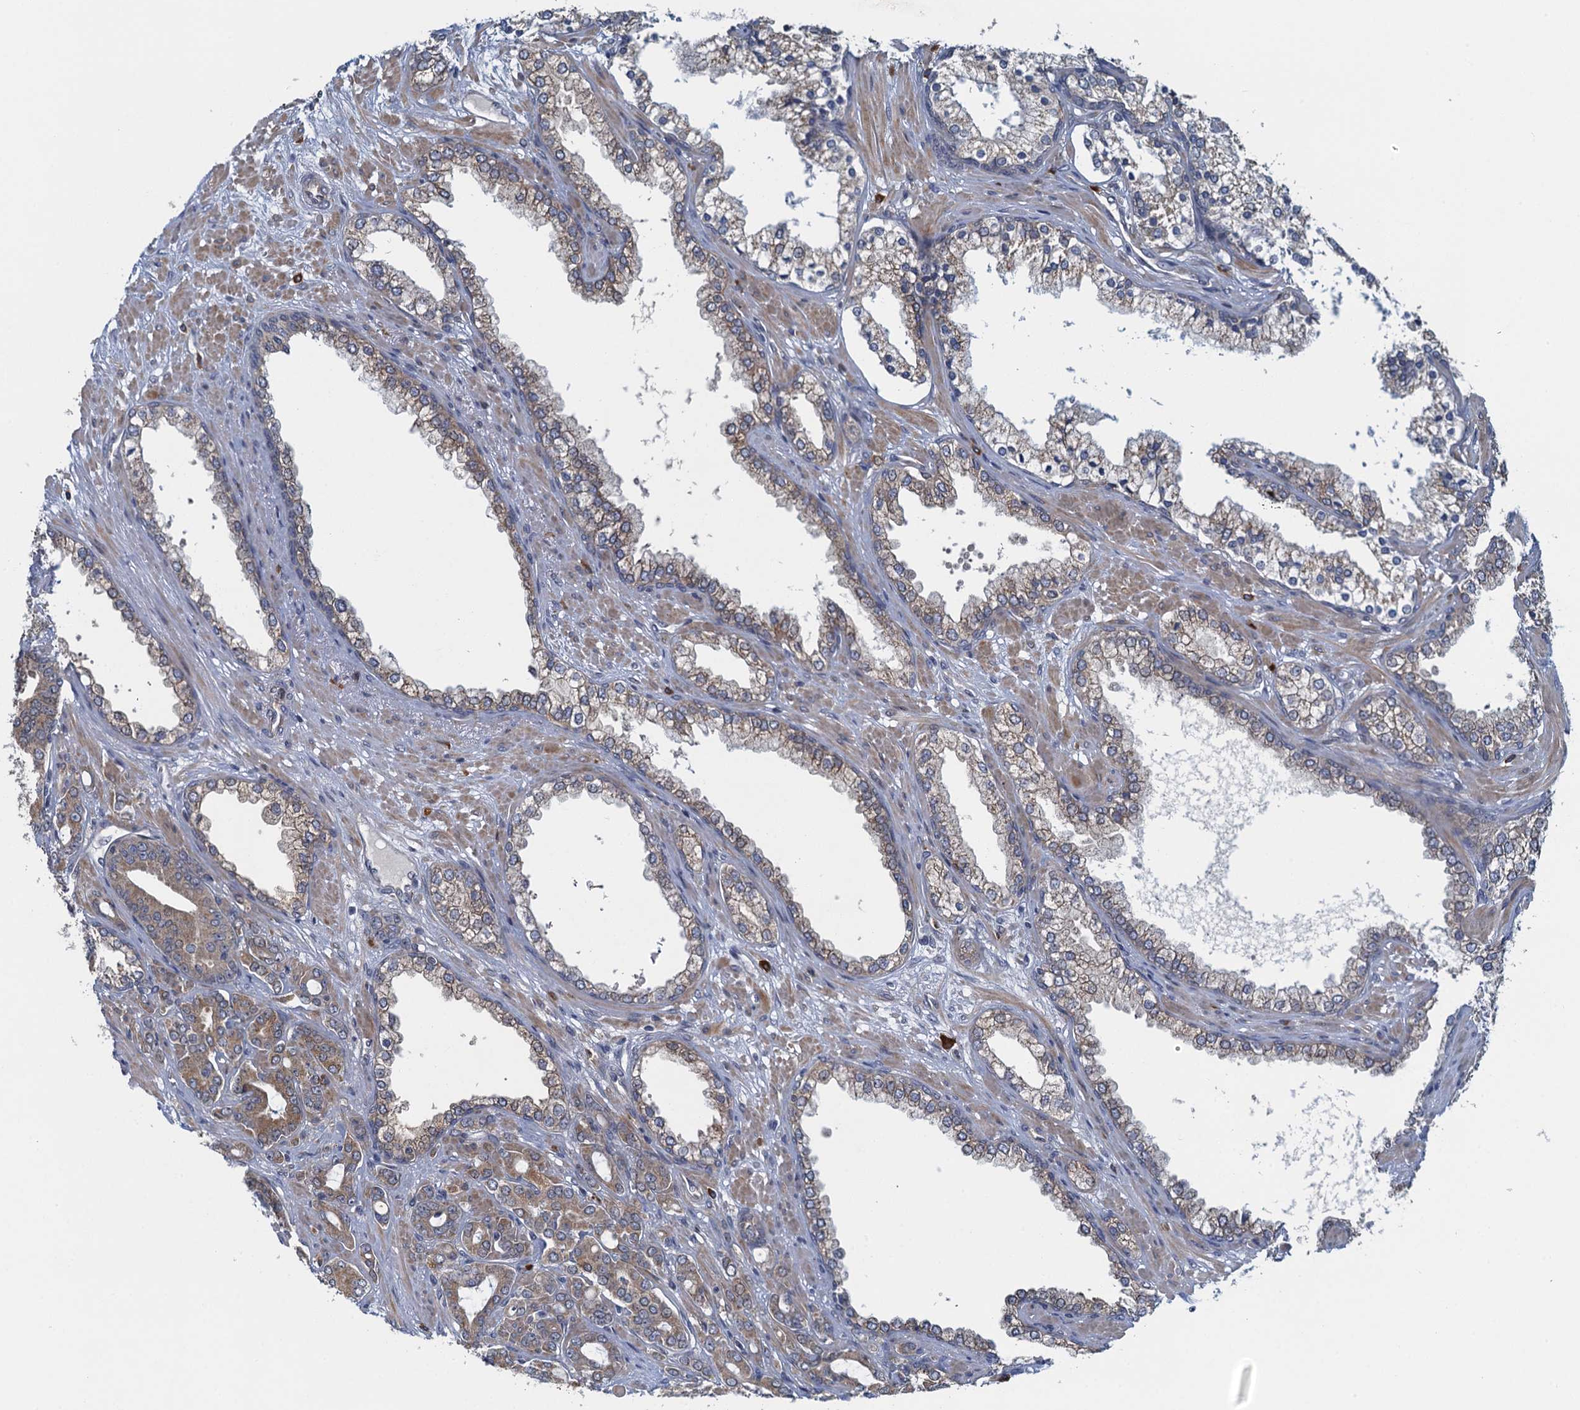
{"staining": {"intensity": "moderate", "quantity": ">75%", "location": "cytoplasmic/membranous"}, "tissue": "prostate cancer", "cell_type": "Tumor cells", "image_type": "cancer", "snomed": [{"axis": "morphology", "description": "Adenocarcinoma, High grade"}, {"axis": "topography", "description": "Prostate"}], "caption": "Protein expression analysis of adenocarcinoma (high-grade) (prostate) displays moderate cytoplasmic/membranous staining in about >75% of tumor cells.", "gene": "ALG2", "patient": {"sex": "male", "age": 72}}